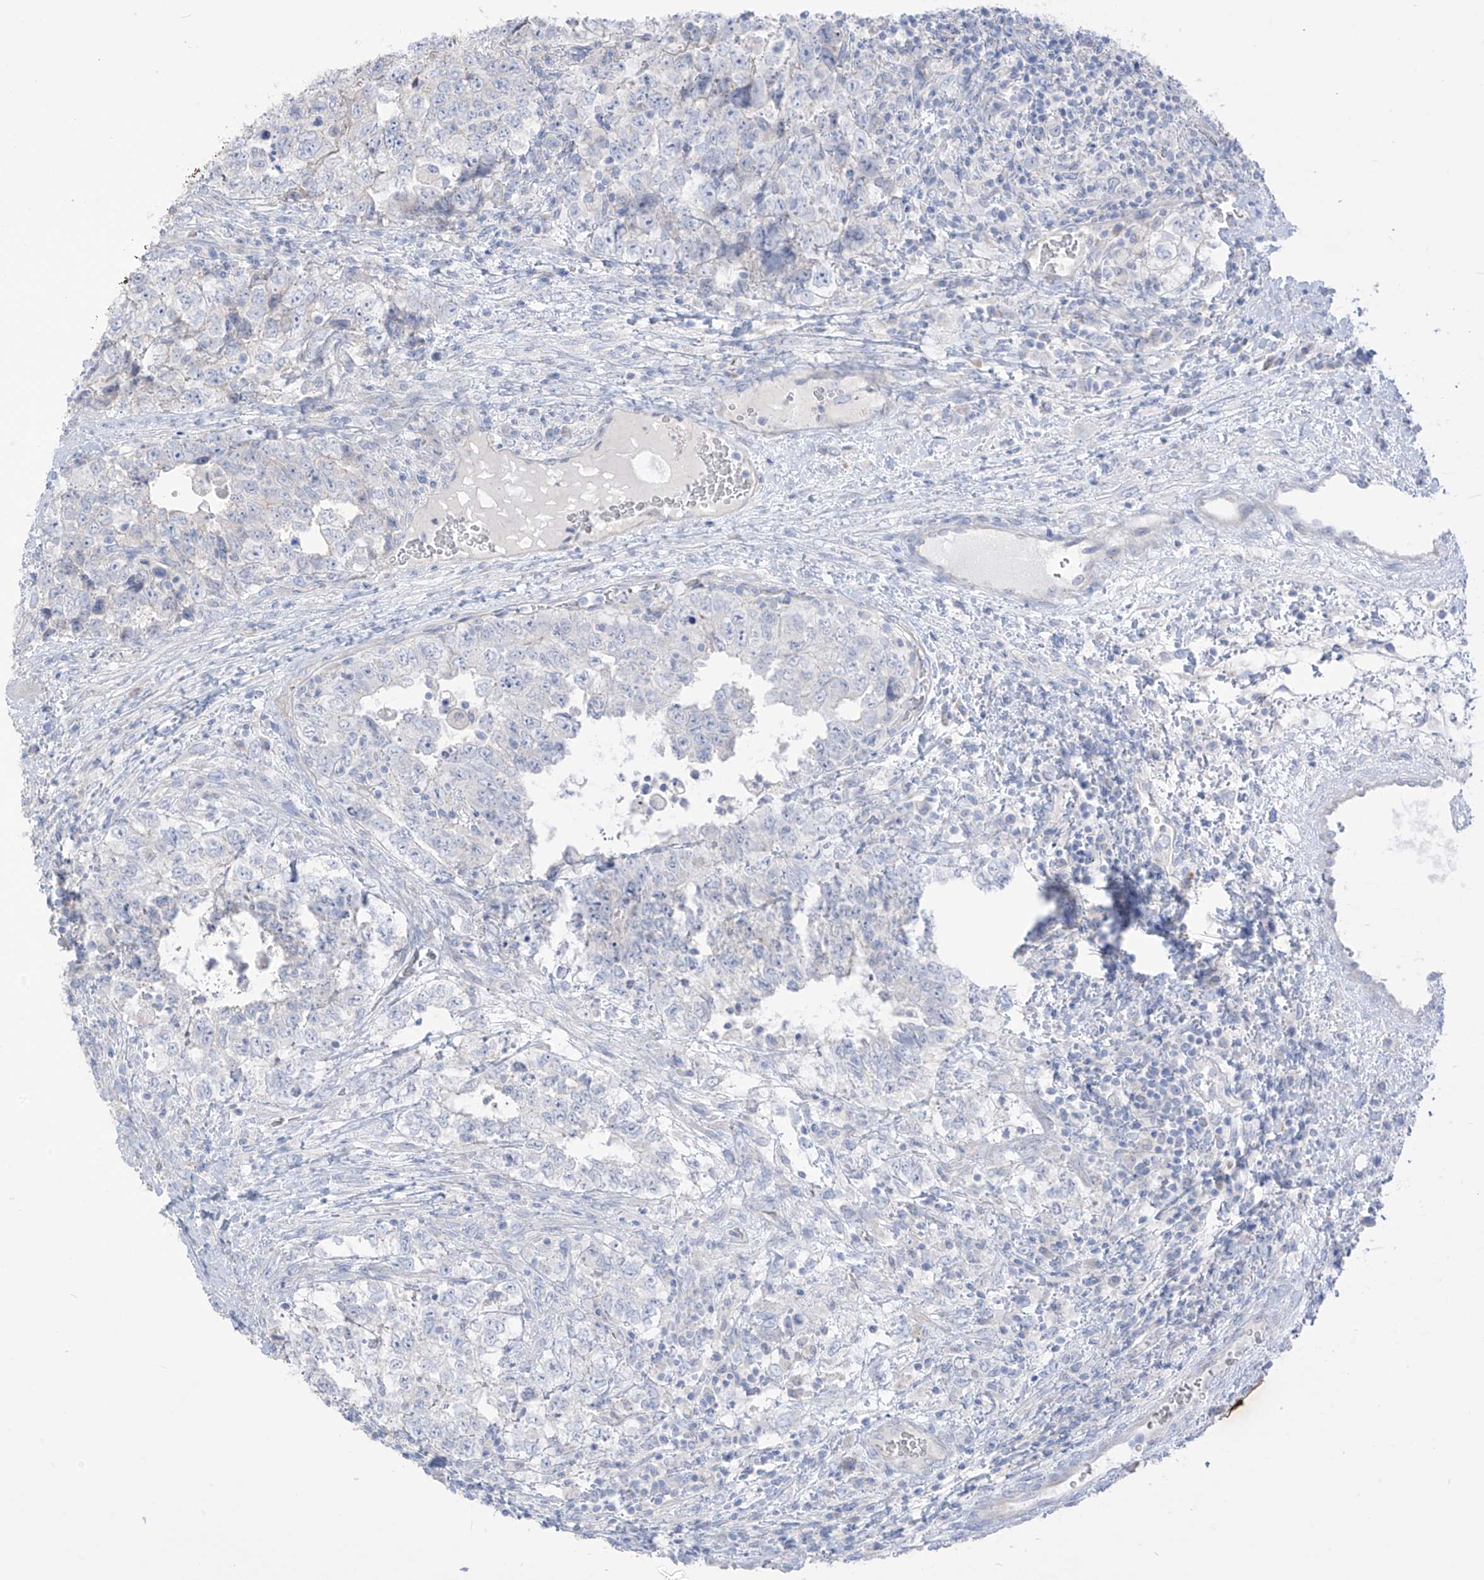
{"staining": {"intensity": "negative", "quantity": "none", "location": "none"}, "tissue": "testis cancer", "cell_type": "Tumor cells", "image_type": "cancer", "snomed": [{"axis": "morphology", "description": "Carcinoma, Embryonal, NOS"}, {"axis": "topography", "description": "Testis"}], "caption": "Protein analysis of embryonal carcinoma (testis) shows no significant positivity in tumor cells.", "gene": "ASPRV1", "patient": {"sex": "male", "age": 37}}